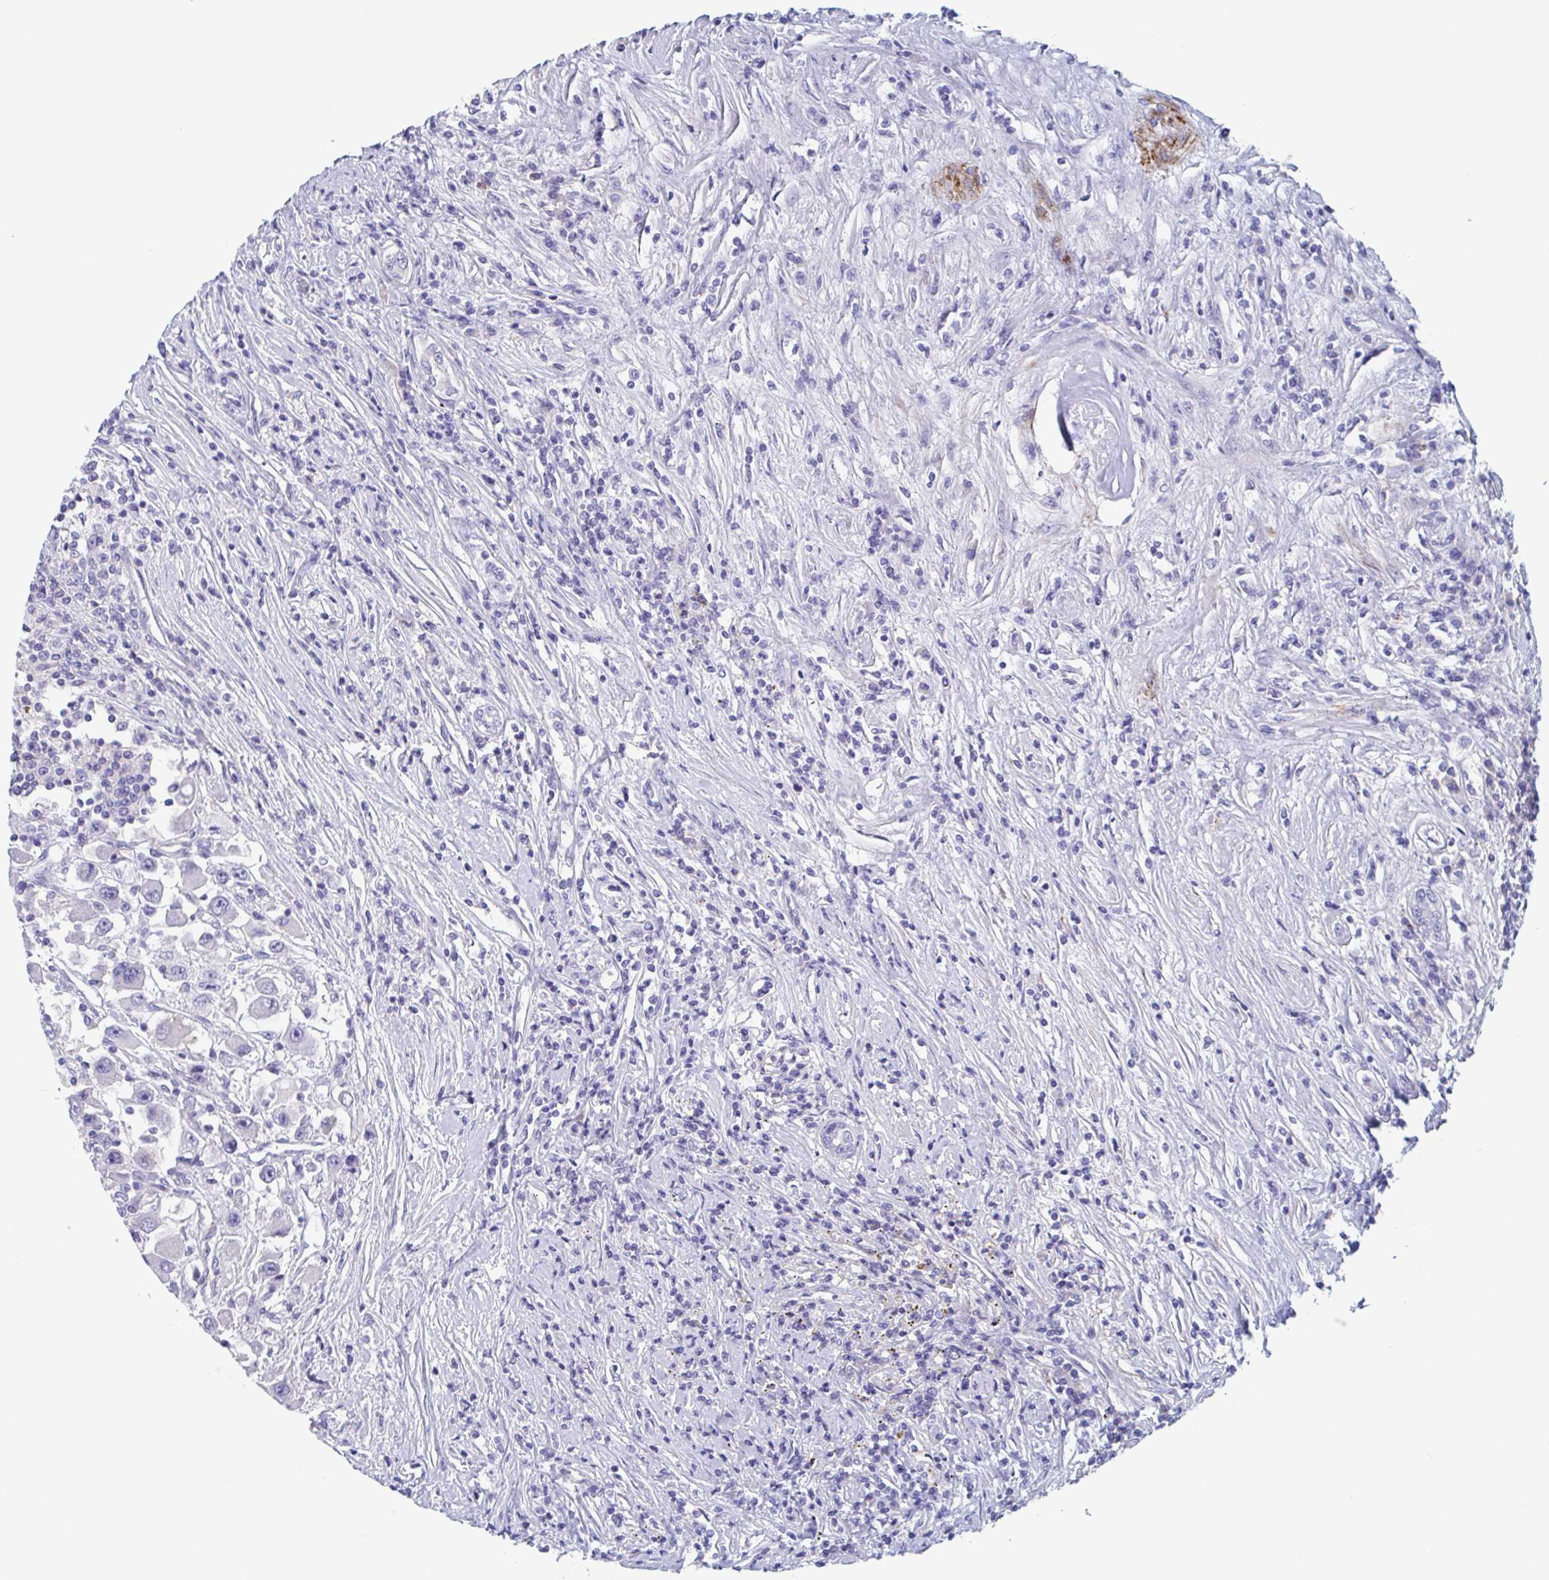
{"staining": {"intensity": "negative", "quantity": "none", "location": "none"}, "tissue": "renal cancer", "cell_type": "Tumor cells", "image_type": "cancer", "snomed": [{"axis": "morphology", "description": "Adenocarcinoma, NOS"}, {"axis": "topography", "description": "Kidney"}], "caption": "The photomicrograph shows no significant staining in tumor cells of renal adenocarcinoma. The staining was performed using DAB to visualize the protein expression in brown, while the nuclei were stained in blue with hematoxylin (Magnification: 20x).", "gene": "ZNHIT2", "patient": {"sex": "female", "age": 67}}